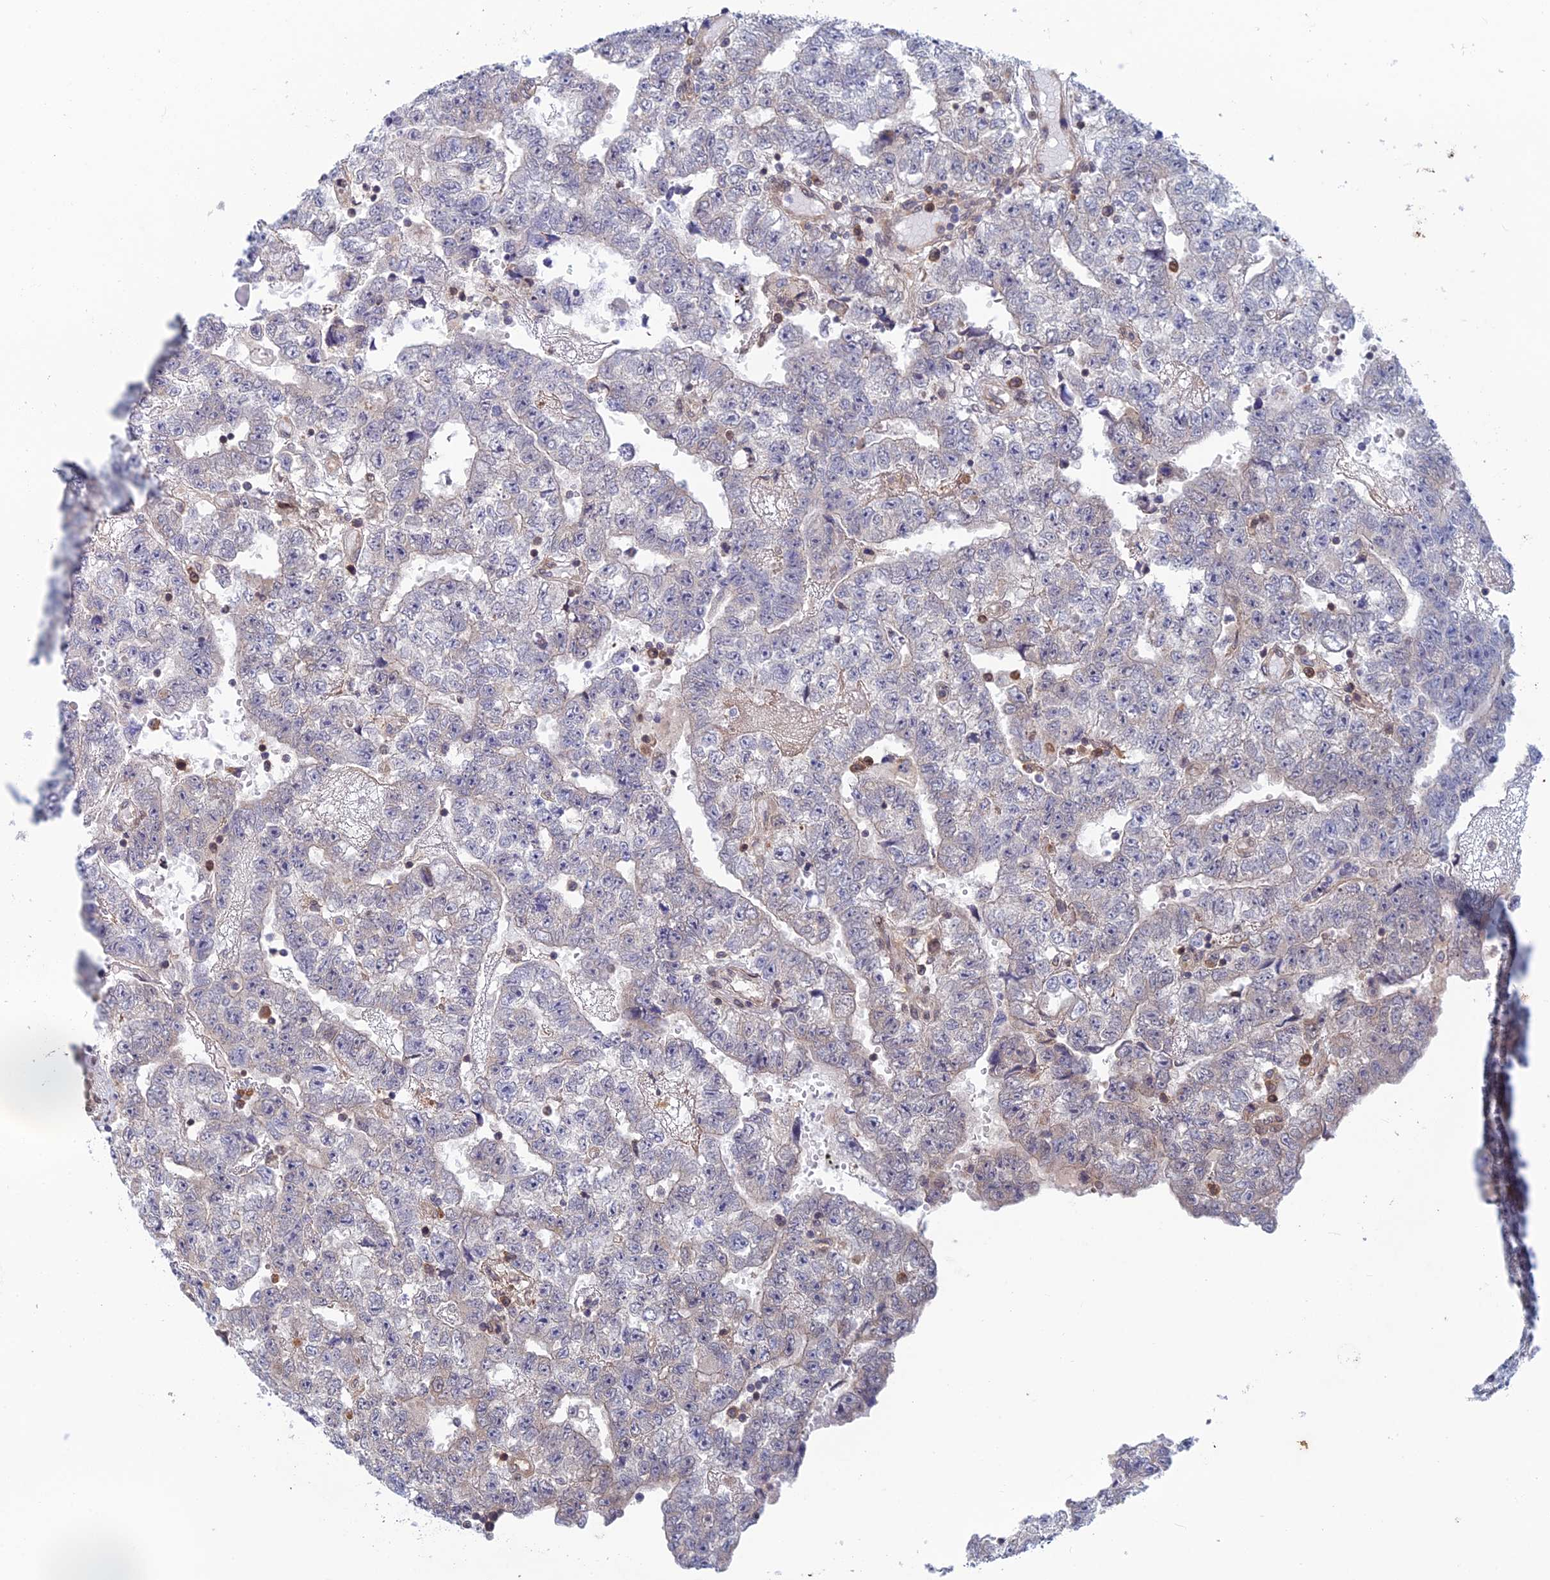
{"staining": {"intensity": "negative", "quantity": "none", "location": "none"}, "tissue": "testis cancer", "cell_type": "Tumor cells", "image_type": "cancer", "snomed": [{"axis": "morphology", "description": "Carcinoma, Embryonal, NOS"}, {"axis": "topography", "description": "Testis"}], "caption": "High magnification brightfield microscopy of testis cancer (embryonal carcinoma) stained with DAB (brown) and counterstained with hematoxylin (blue): tumor cells show no significant positivity.", "gene": "SRA1", "patient": {"sex": "male", "age": 25}}